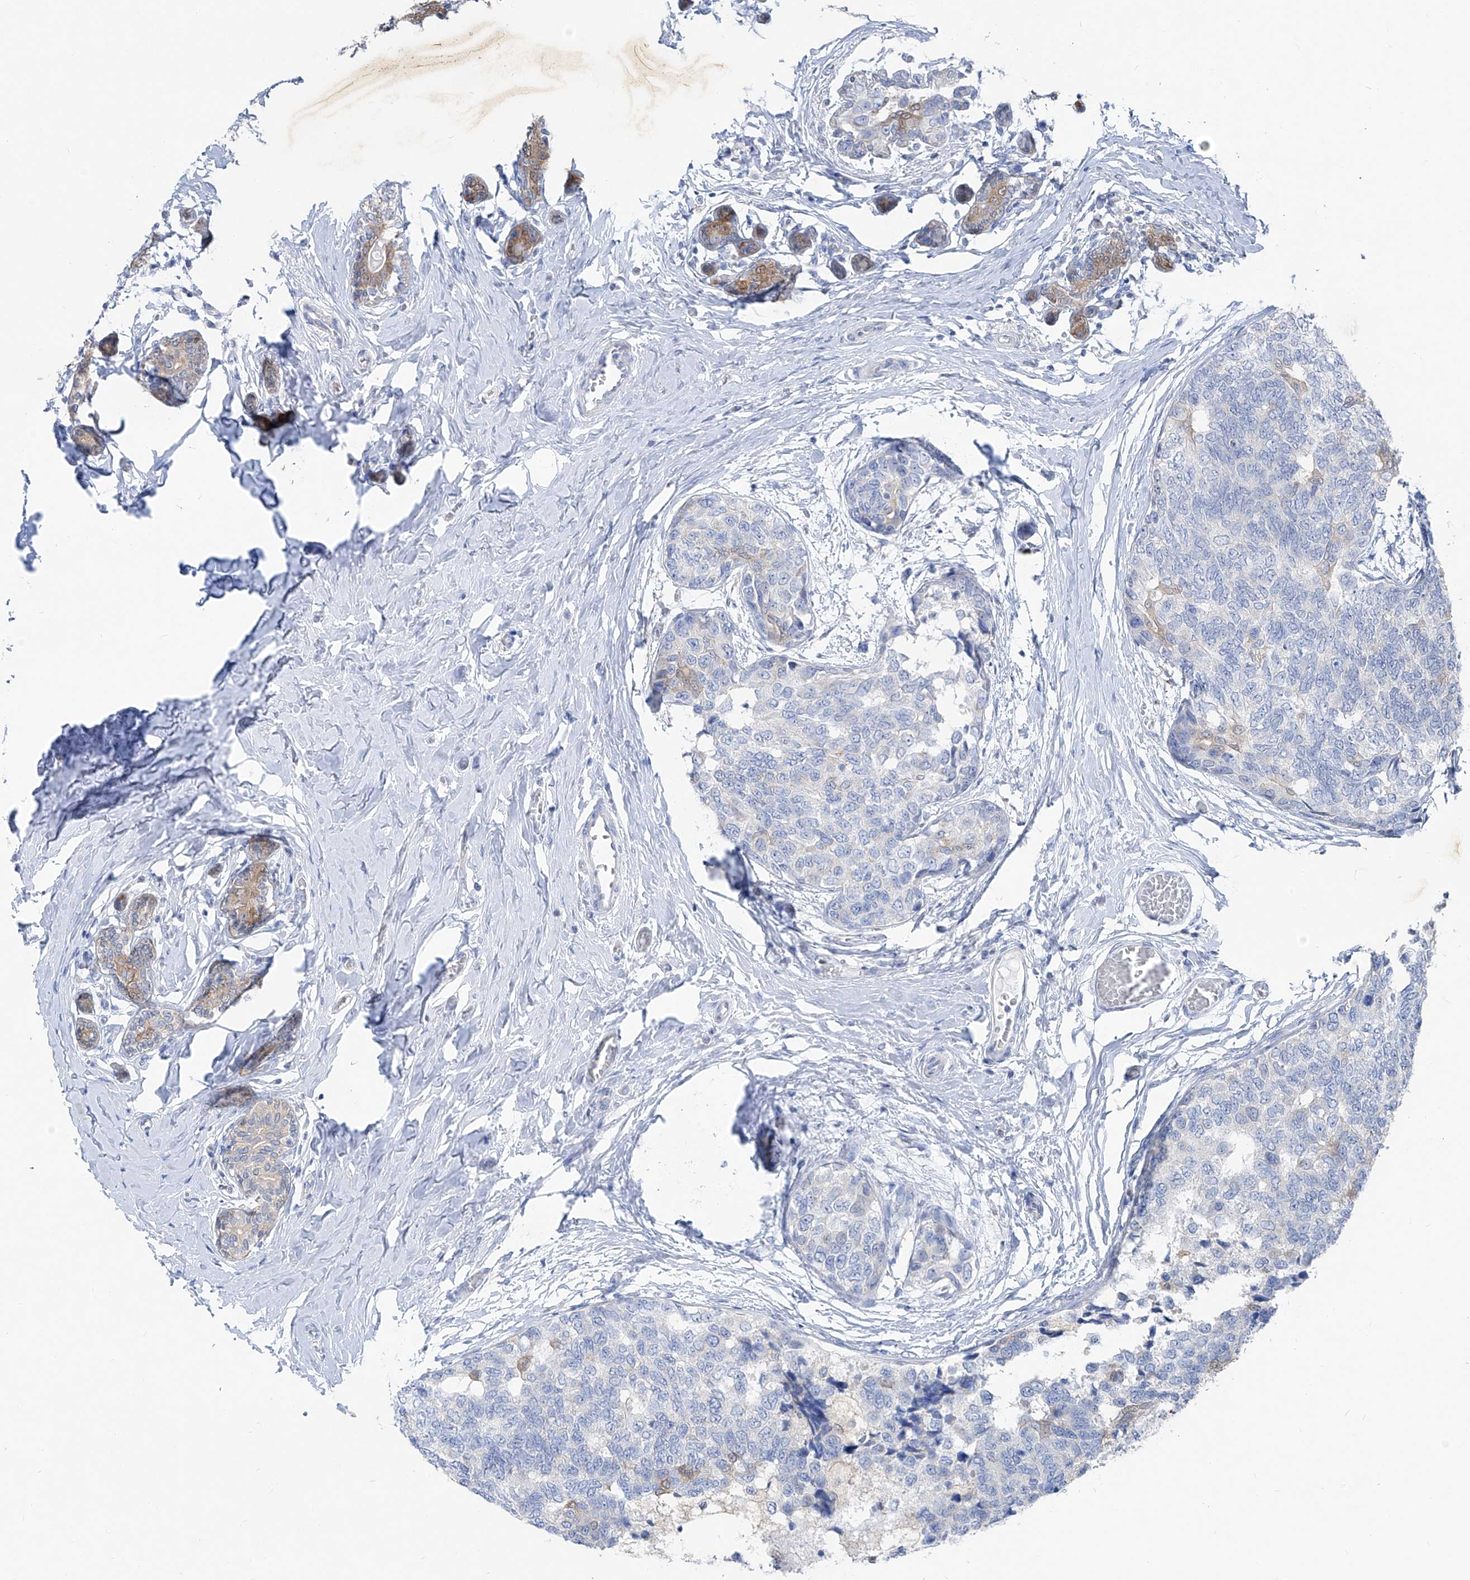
{"staining": {"intensity": "negative", "quantity": "none", "location": "none"}, "tissue": "breast cancer", "cell_type": "Tumor cells", "image_type": "cancer", "snomed": [{"axis": "morphology", "description": "Normal tissue, NOS"}, {"axis": "morphology", "description": "Duct carcinoma"}, {"axis": "topography", "description": "Breast"}], "caption": "Tumor cells show no significant protein staining in intraductal carcinoma (breast).", "gene": "UFL1", "patient": {"sex": "female", "age": 43}}